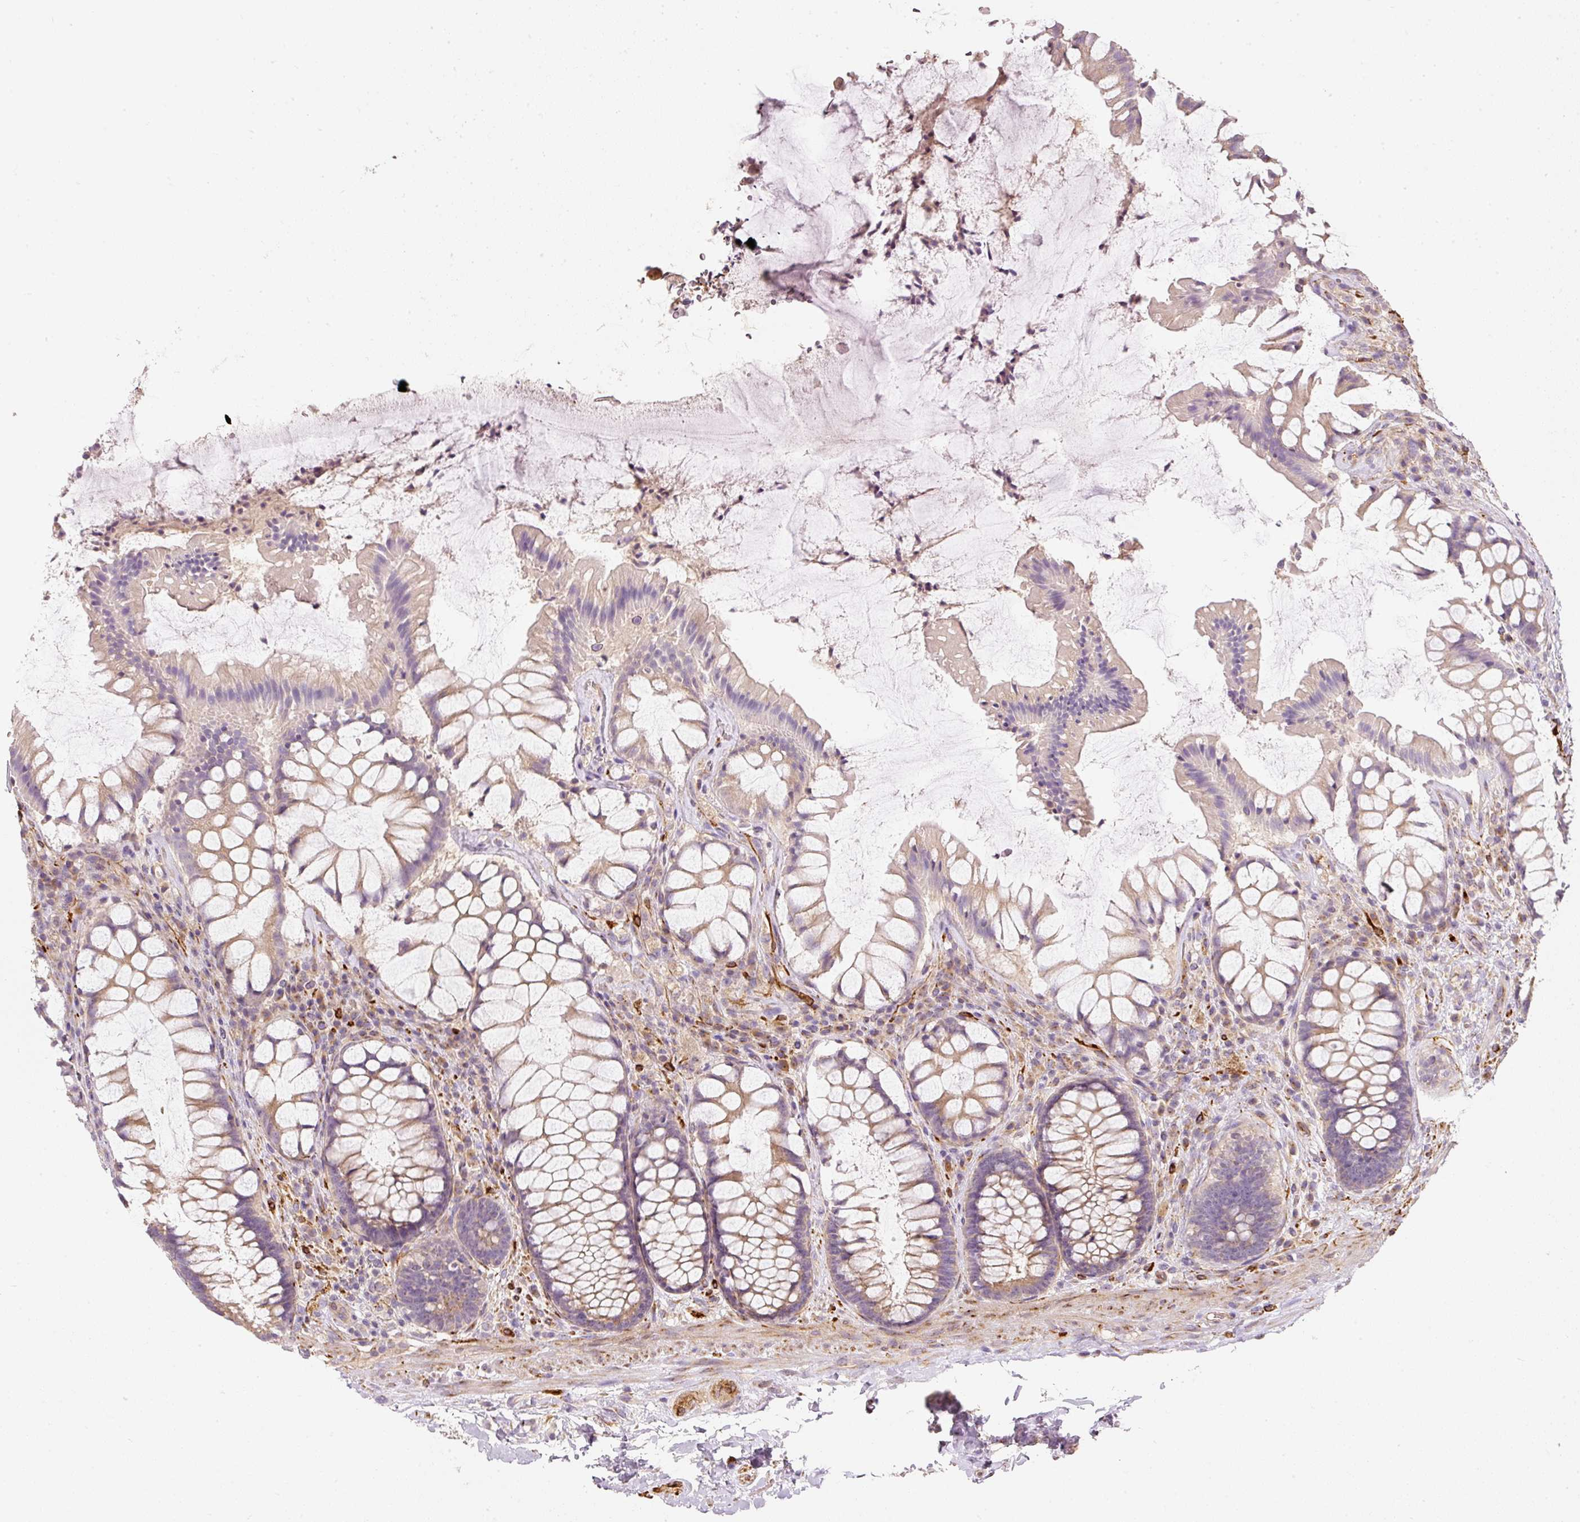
{"staining": {"intensity": "moderate", "quantity": ">75%", "location": "cytoplasmic/membranous"}, "tissue": "rectum", "cell_type": "Glandular cells", "image_type": "normal", "snomed": [{"axis": "morphology", "description": "Normal tissue, NOS"}, {"axis": "topography", "description": "Rectum"}], "caption": "Moderate cytoplasmic/membranous expression is present in about >75% of glandular cells in normal rectum. (brown staining indicates protein expression, while blue staining denotes nuclei).", "gene": "RNF167", "patient": {"sex": "female", "age": 58}}